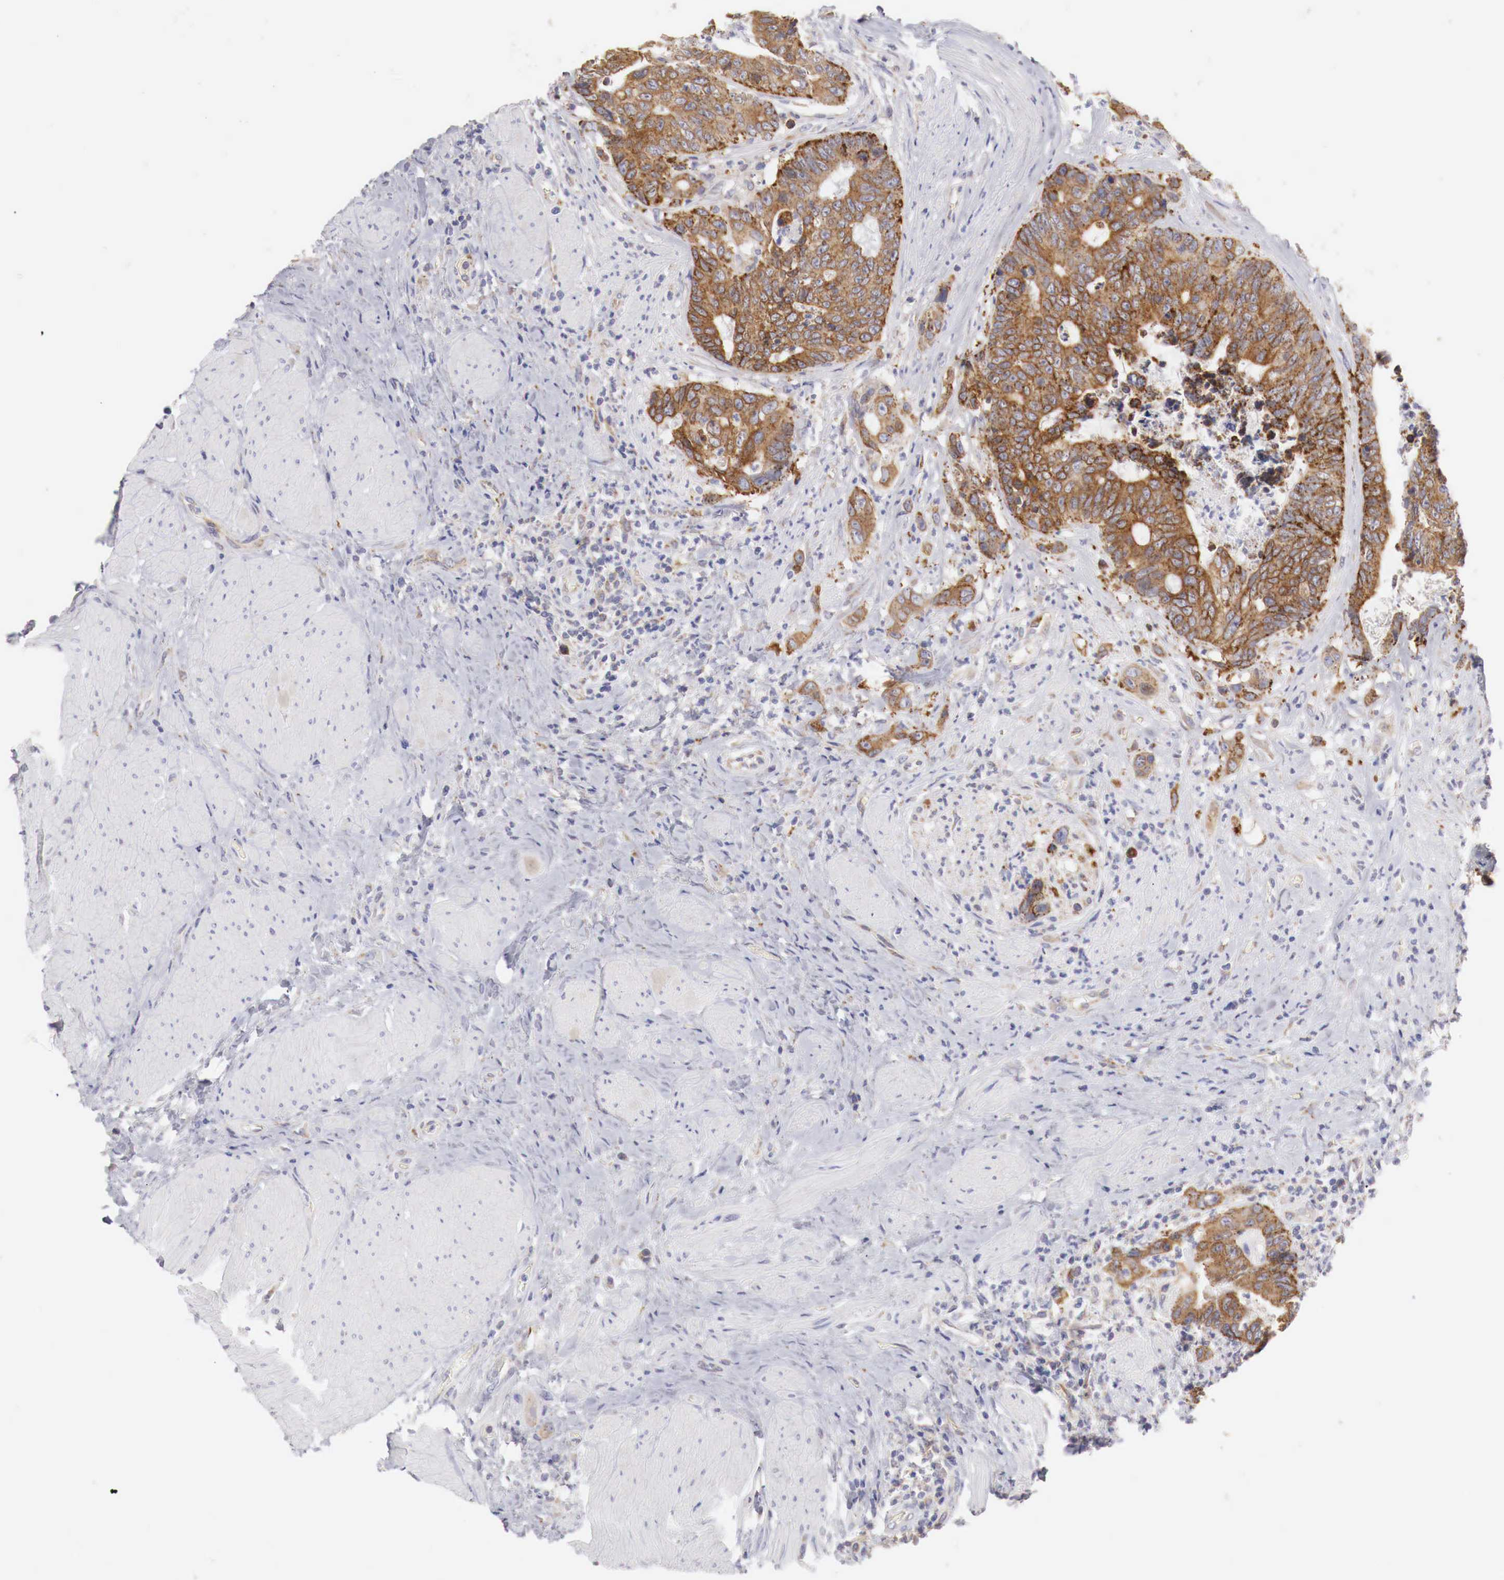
{"staining": {"intensity": "strong", "quantity": ">75%", "location": "cytoplasmic/membranous"}, "tissue": "colorectal cancer", "cell_type": "Tumor cells", "image_type": "cancer", "snomed": [{"axis": "morphology", "description": "Adenocarcinoma, NOS"}, {"axis": "topography", "description": "Rectum"}], "caption": "High-power microscopy captured an IHC image of colorectal adenocarcinoma, revealing strong cytoplasmic/membranous staining in approximately >75% of tumor cells. The staining was performed using DAB, with brown indicating positive protein expression. Nuclei are stained blue with hematoxylin.", "gene": "NSDHL", "patient": {"sex": "female", "age": 65}}